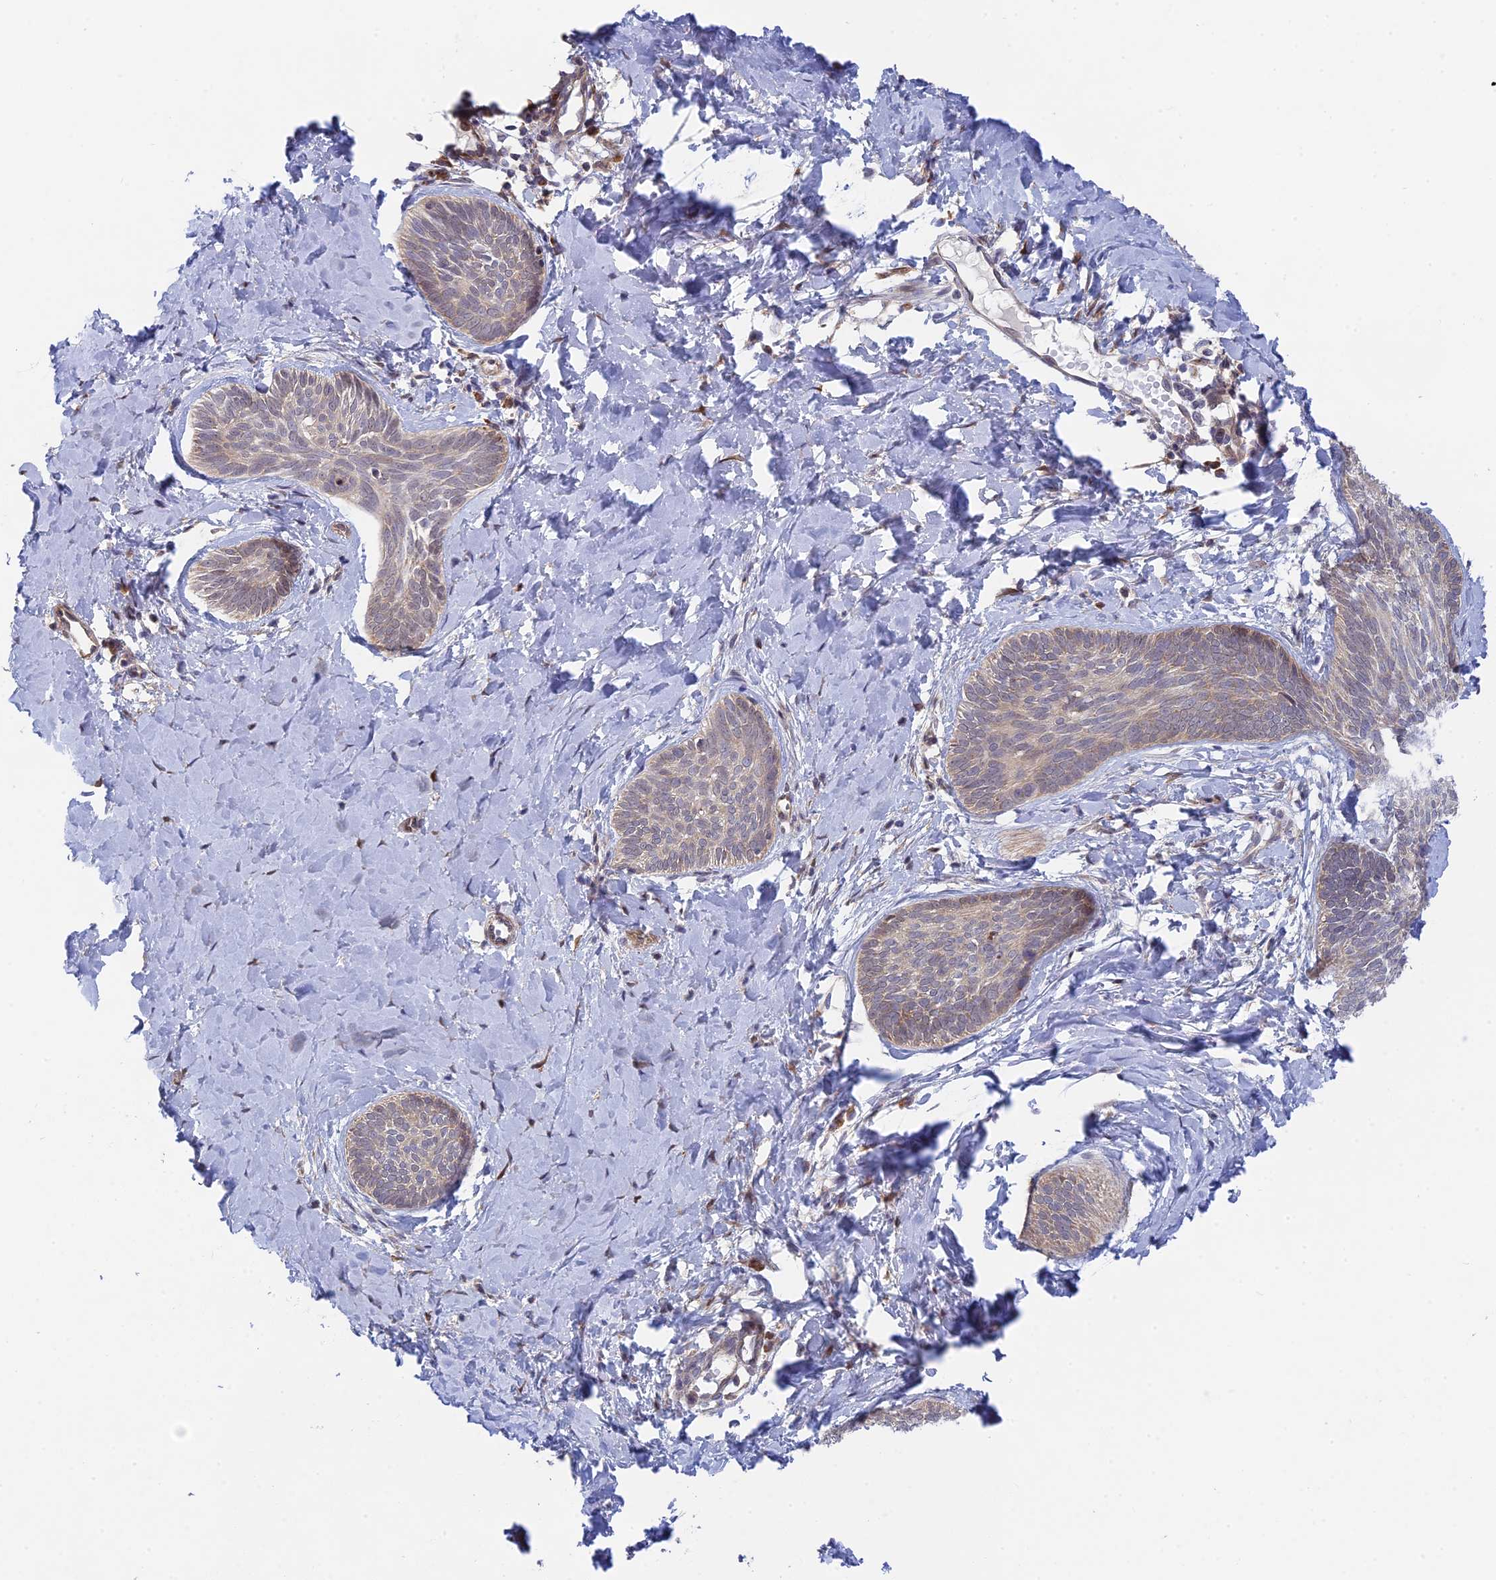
{"staining": {"intensity": "weak", "quantity": "25%-75%", "location": "cytoplasmic/membranous"}, "tissue": "skin cancer", "cell_type": "Tumor cells", "image_type": "cancer", "snomed": [{"axis": "morphology", "description": "Basal cell carcinoma"}, {"axis": "topography", "description": "Skin"}], "caption": "This is a photomicrograph of immunohistochemistry staining of skin basal cell carcinoma, which shows weak expression in the cytoplasmic/membranous of tumor cells.", "gene": "INCA1", "patient": {"sex": "female", "age": 81}}